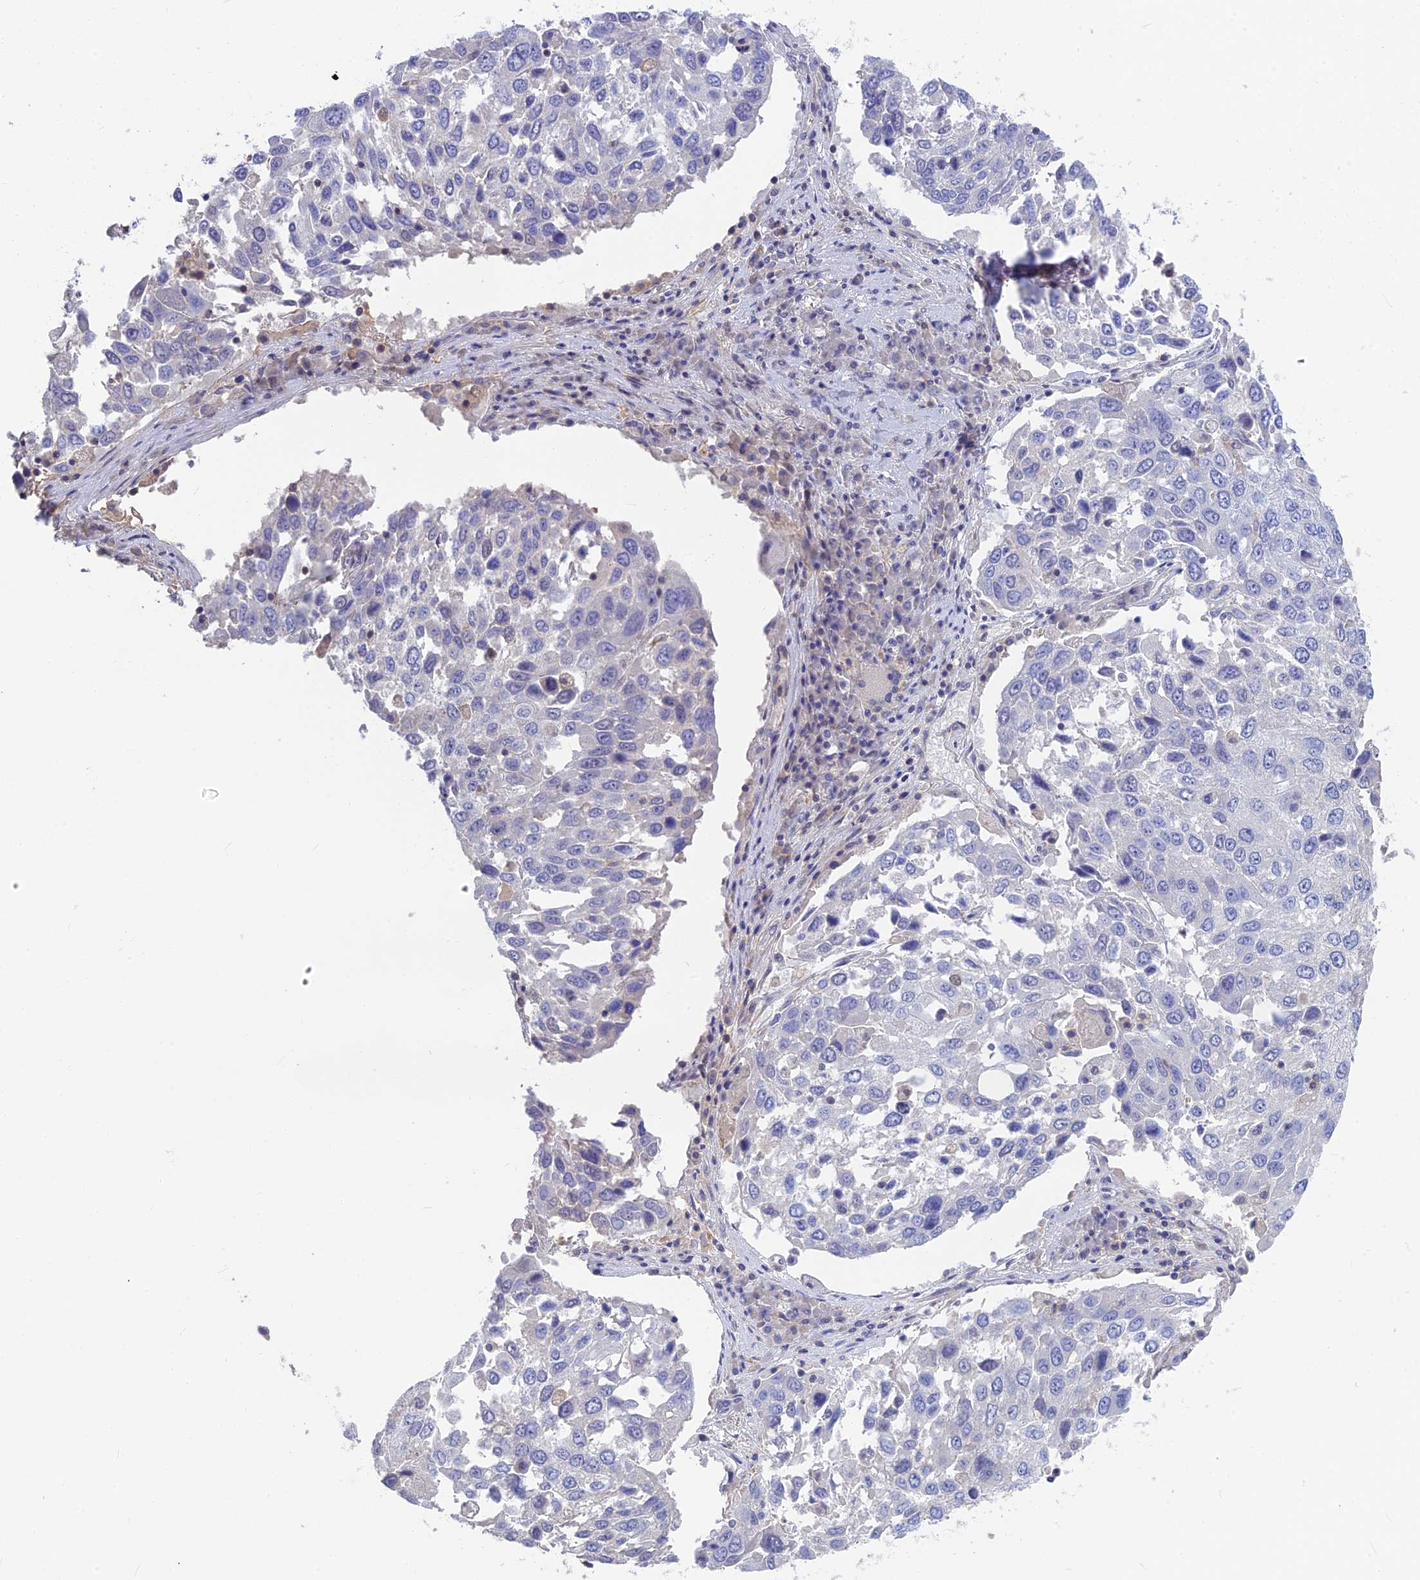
{"staining": {"intensity": "negative", "quantity": "none", "location": "none"}, "tissue": "lung cancer", "cell_type": "Tumor cells", "image_type": "cancer", "snomed": [{"axis": "morphology", "description": "Squamous cell carcinoma, NOS"}, {"axis": "topography", "description": "Lung"}], "caption": "Tumor cells show no significant protein positivity in lung squamous cell carcinoma.", "gene": "SNAP91", "patient": {"sex": "male", "age": 65}}